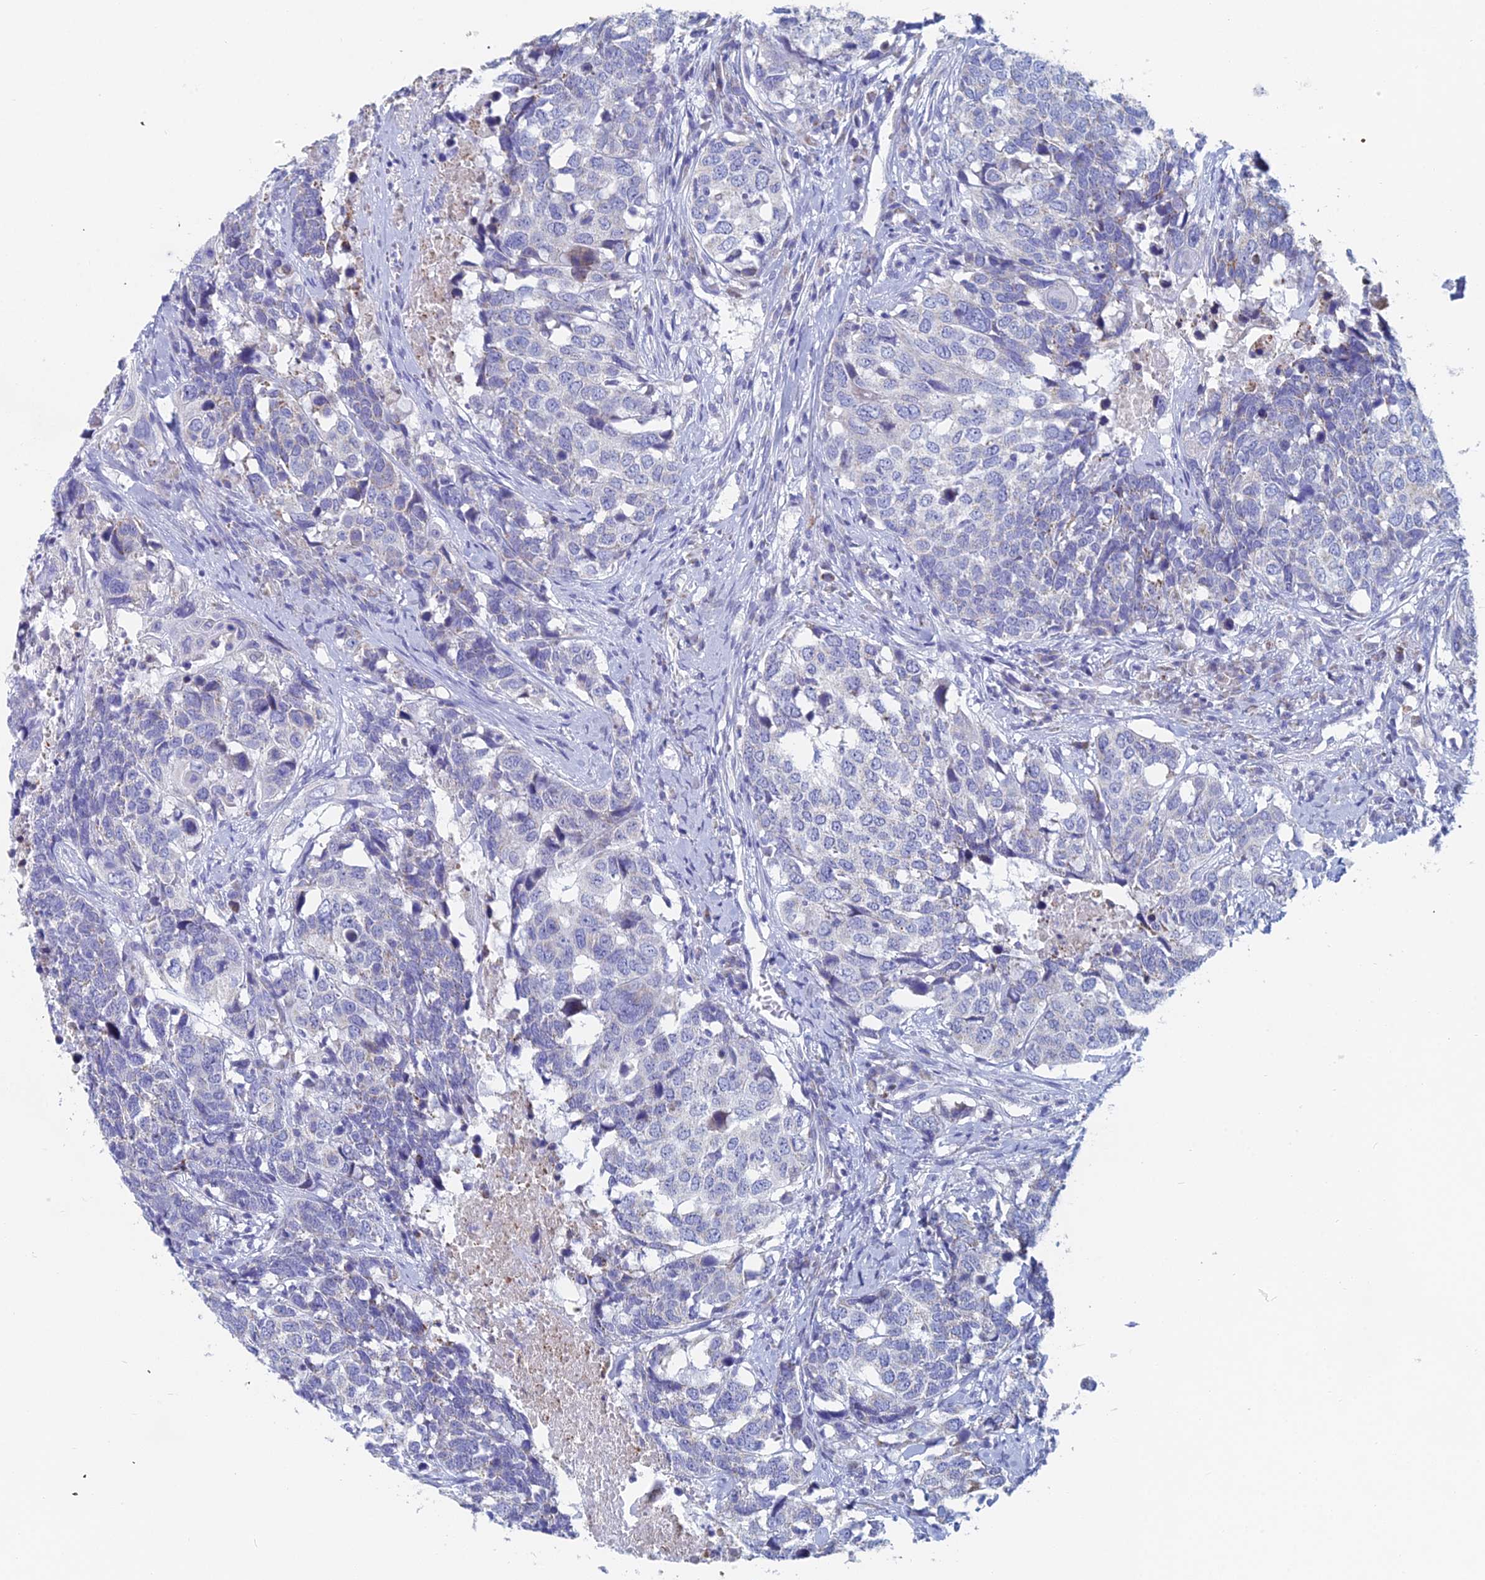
{"staining": {"intensity": "negative", "quantity": "none", "location": "none"}, "tissue": "head and neck cancer", "cell_type": "Tumor cells", "image_type": "cancer", "snomed": [{"axis": "morphology", "description": "Squamous cell carcinoma, NOS"}, {"axis": "topography", "description": "Head-Neck"}], "caption": "High power microscopy image of an immunohistochemistry (IHC) histopathology image of head and neck squamous cell carcinoma, revealing no significant positivity in tumor cells. (DAB immunohistochemistry with hematoxylin counter stain).", "gene": "ACSM1", "patient": {"sex": "male", "age": 66}}